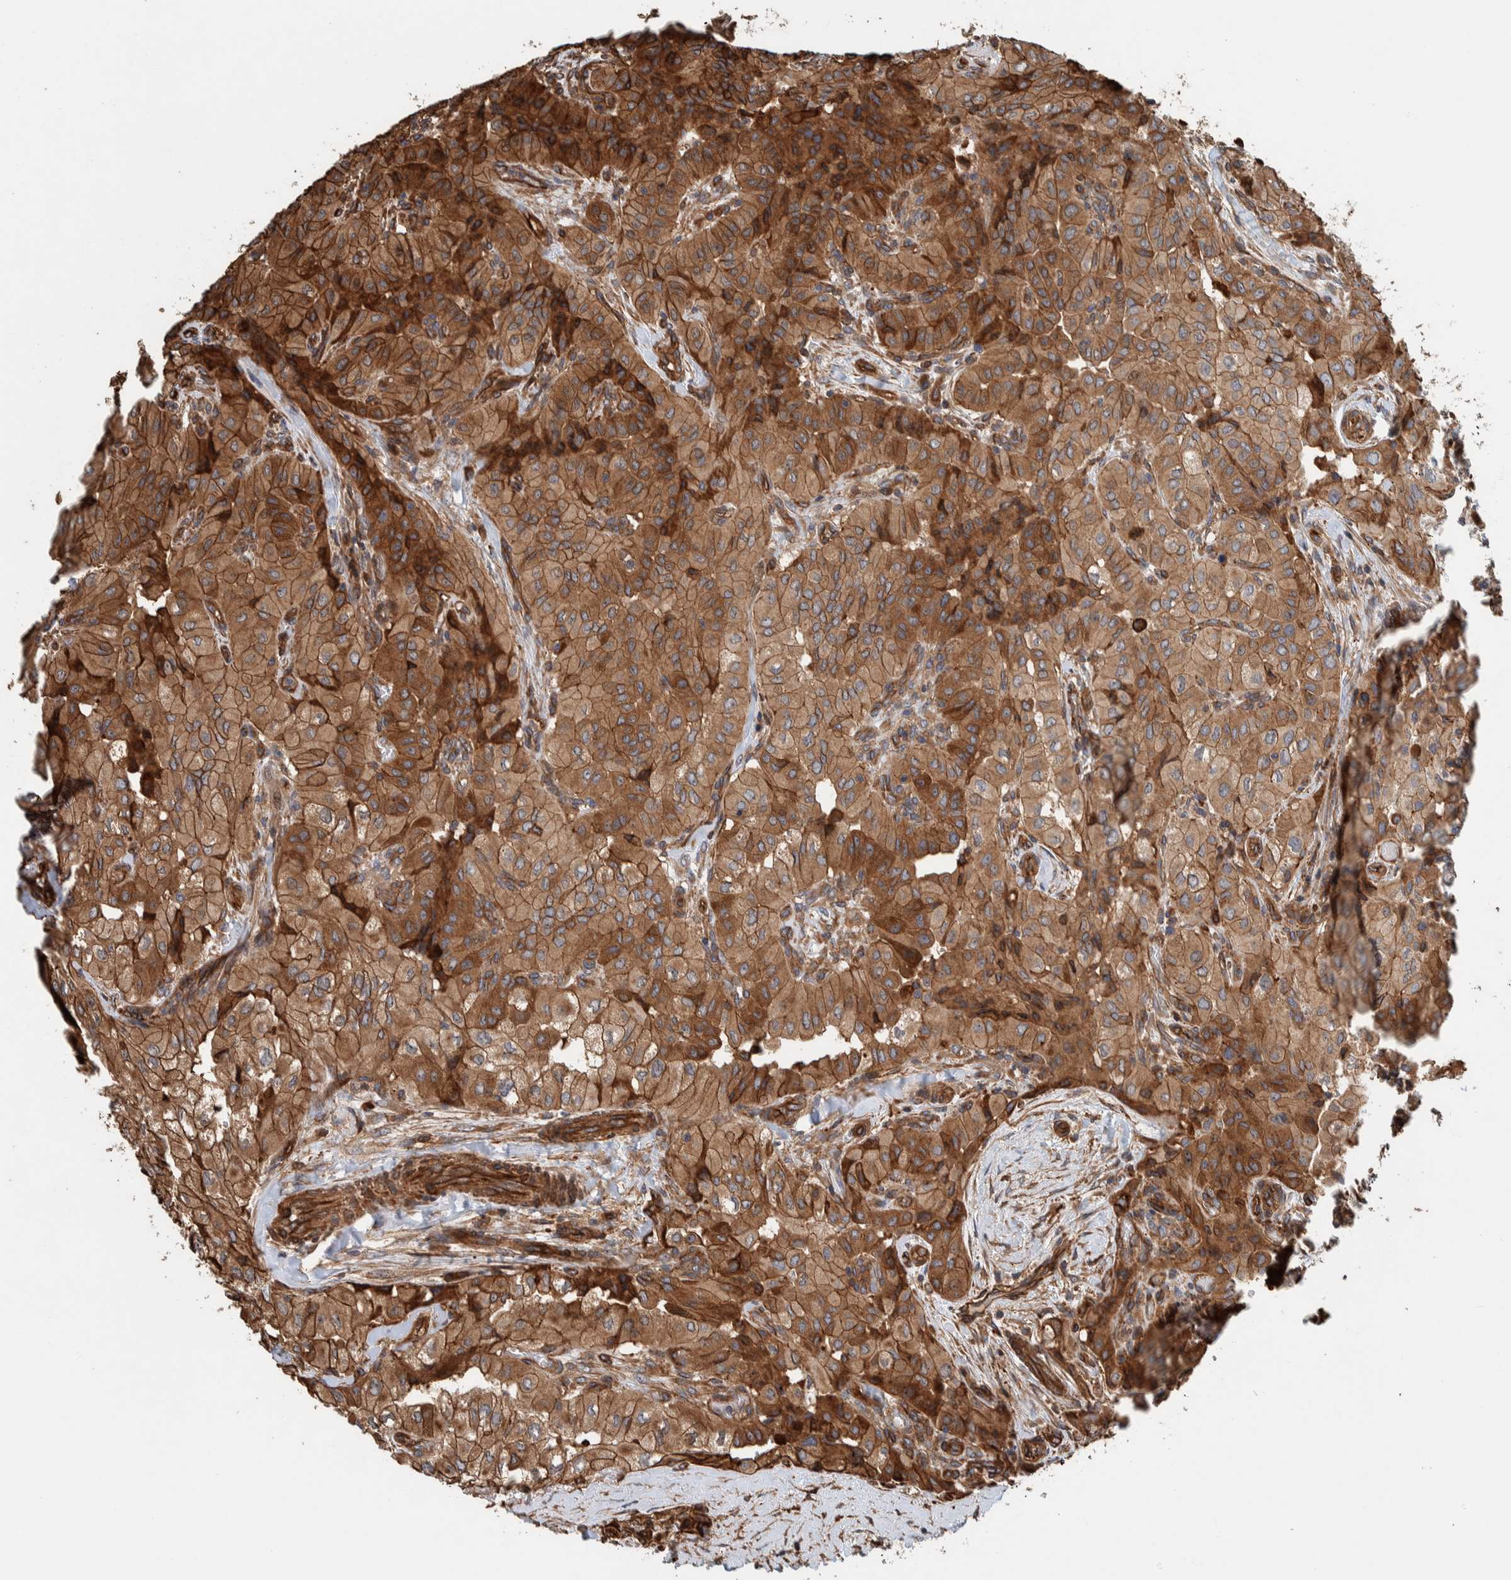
{"staining": {"intensity": "strong", "quantity": ">75%", "location": "cytoplasmic/membranous"}, "tissue": "thyroid cancer", "cell_type": "Tumor cells", "image_type": "cancer", "snomed": [{"axis": "morphology", "description": "Papillary adenocarcinoma, NOS"}, {"axis": "topography", "description": "Thyroid gland"}], "caption": "IHC micrograph of papillary adenocarcinoma (thyroid) stained for a protein (brown), which reveals high levels of strong cytoplasmic/membranous staining in about >75% of tumor cells.", "gene": "PKD1L1", "patient": {"sex": "female", "age": 59}}